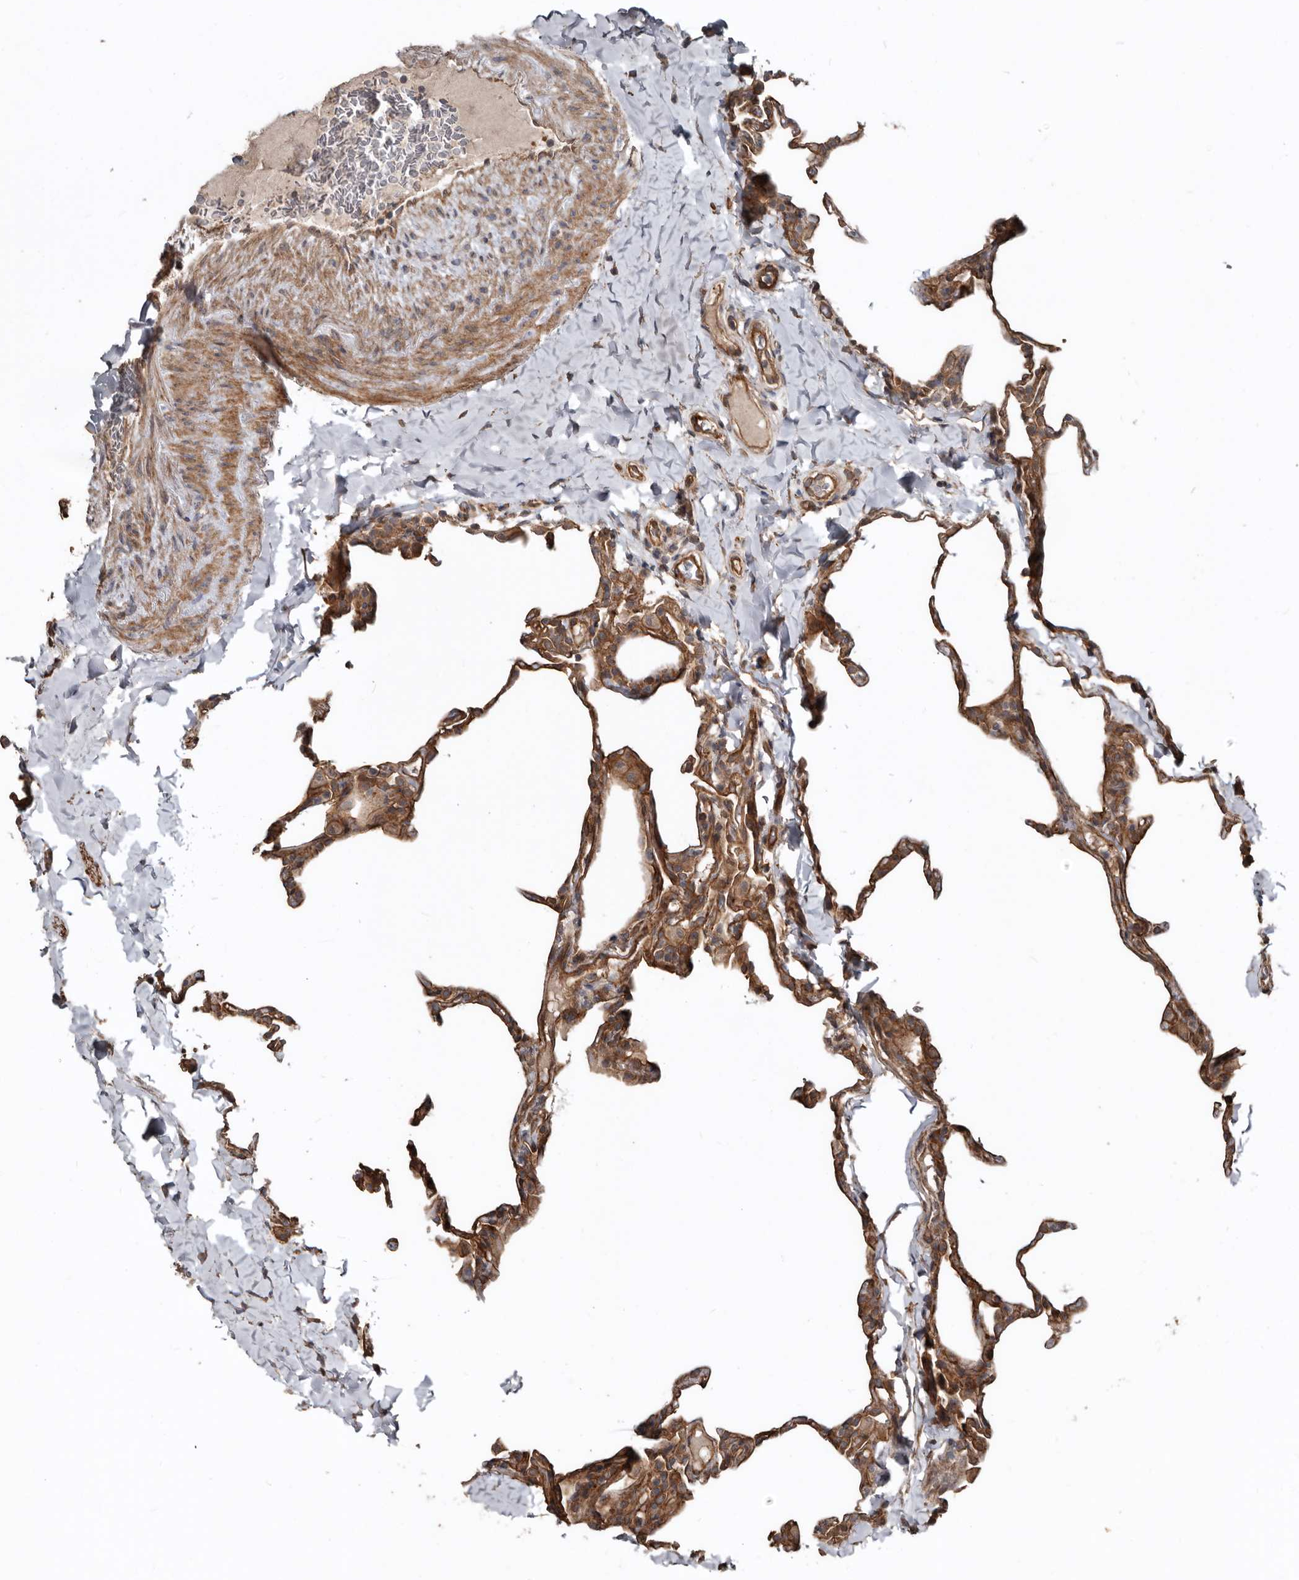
{"staining": {"intensity": "moderate", "quantity": "25%-75%", "location": "cytoplasmic/membranous"}, "tissue": "lung", "cell_type": "Alveolar cells", "image_type": "normal", "snomed": [{"axis": "morphology", "description": "Normal tissue, NOS"}, {"axis": "topography", "description": "Lung"}], "caption": "High-magnification brightfield microscopy of benign lung stained with DAB (brown) and counterstained with hematoxylin (blue). alveolar cells exhibit moderate cytoplasmic/membranous staining is identified in approximately25%-75% of cells. (Stains: DAB (3,3'-diaminobenzidine) in brown, nuclei in blue, Microscopy: brightfield microscopy at high magnification).", "gene": "EXOC3L1", "patient": {"sex": "male", "age": 20}}